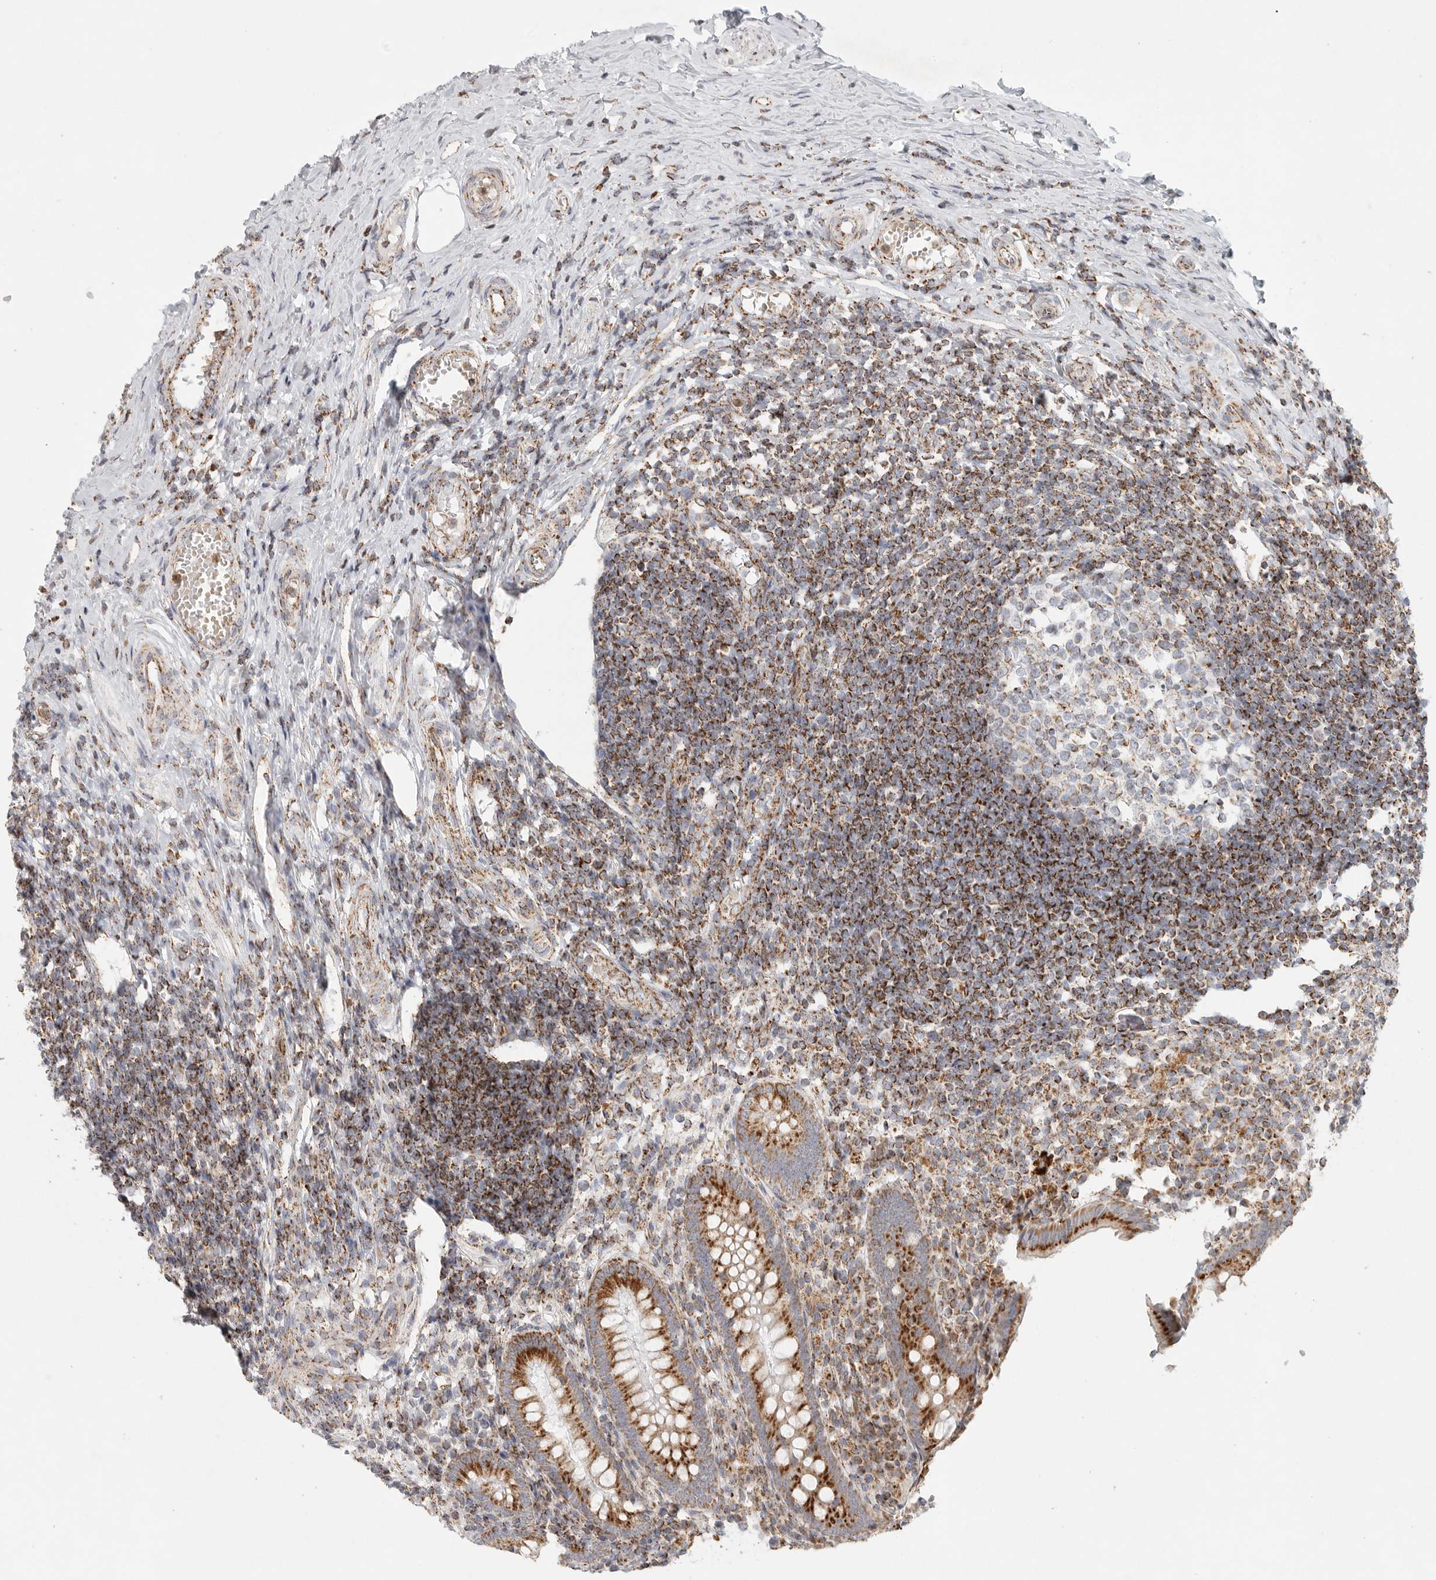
{"staining": {"intensity": "moderate", "quantity": ">75%", "location": "cytoplasmic/membranous"}, "tissue": "appendix", "cell_type": "Glandular cells", "image_type": "normal", "snomed": [{"axis": "morphology", "description": "Normal tissue, NOS"}, {"axis": "topography", "description": "Appendix"}], "caption": "Protein staining by IHC exhibits moderate cytoplasmic/membranous staining in approximately >75% of glandular cells in normal appendix. Using DAB (3,3'-diaminobenzidine) (brown) and hematoxylin (blue) stains, captured at high magnification using brightfield microscopy.", "gene": "SLC25A26", "patient": {"sex": "female", "age": 17}}